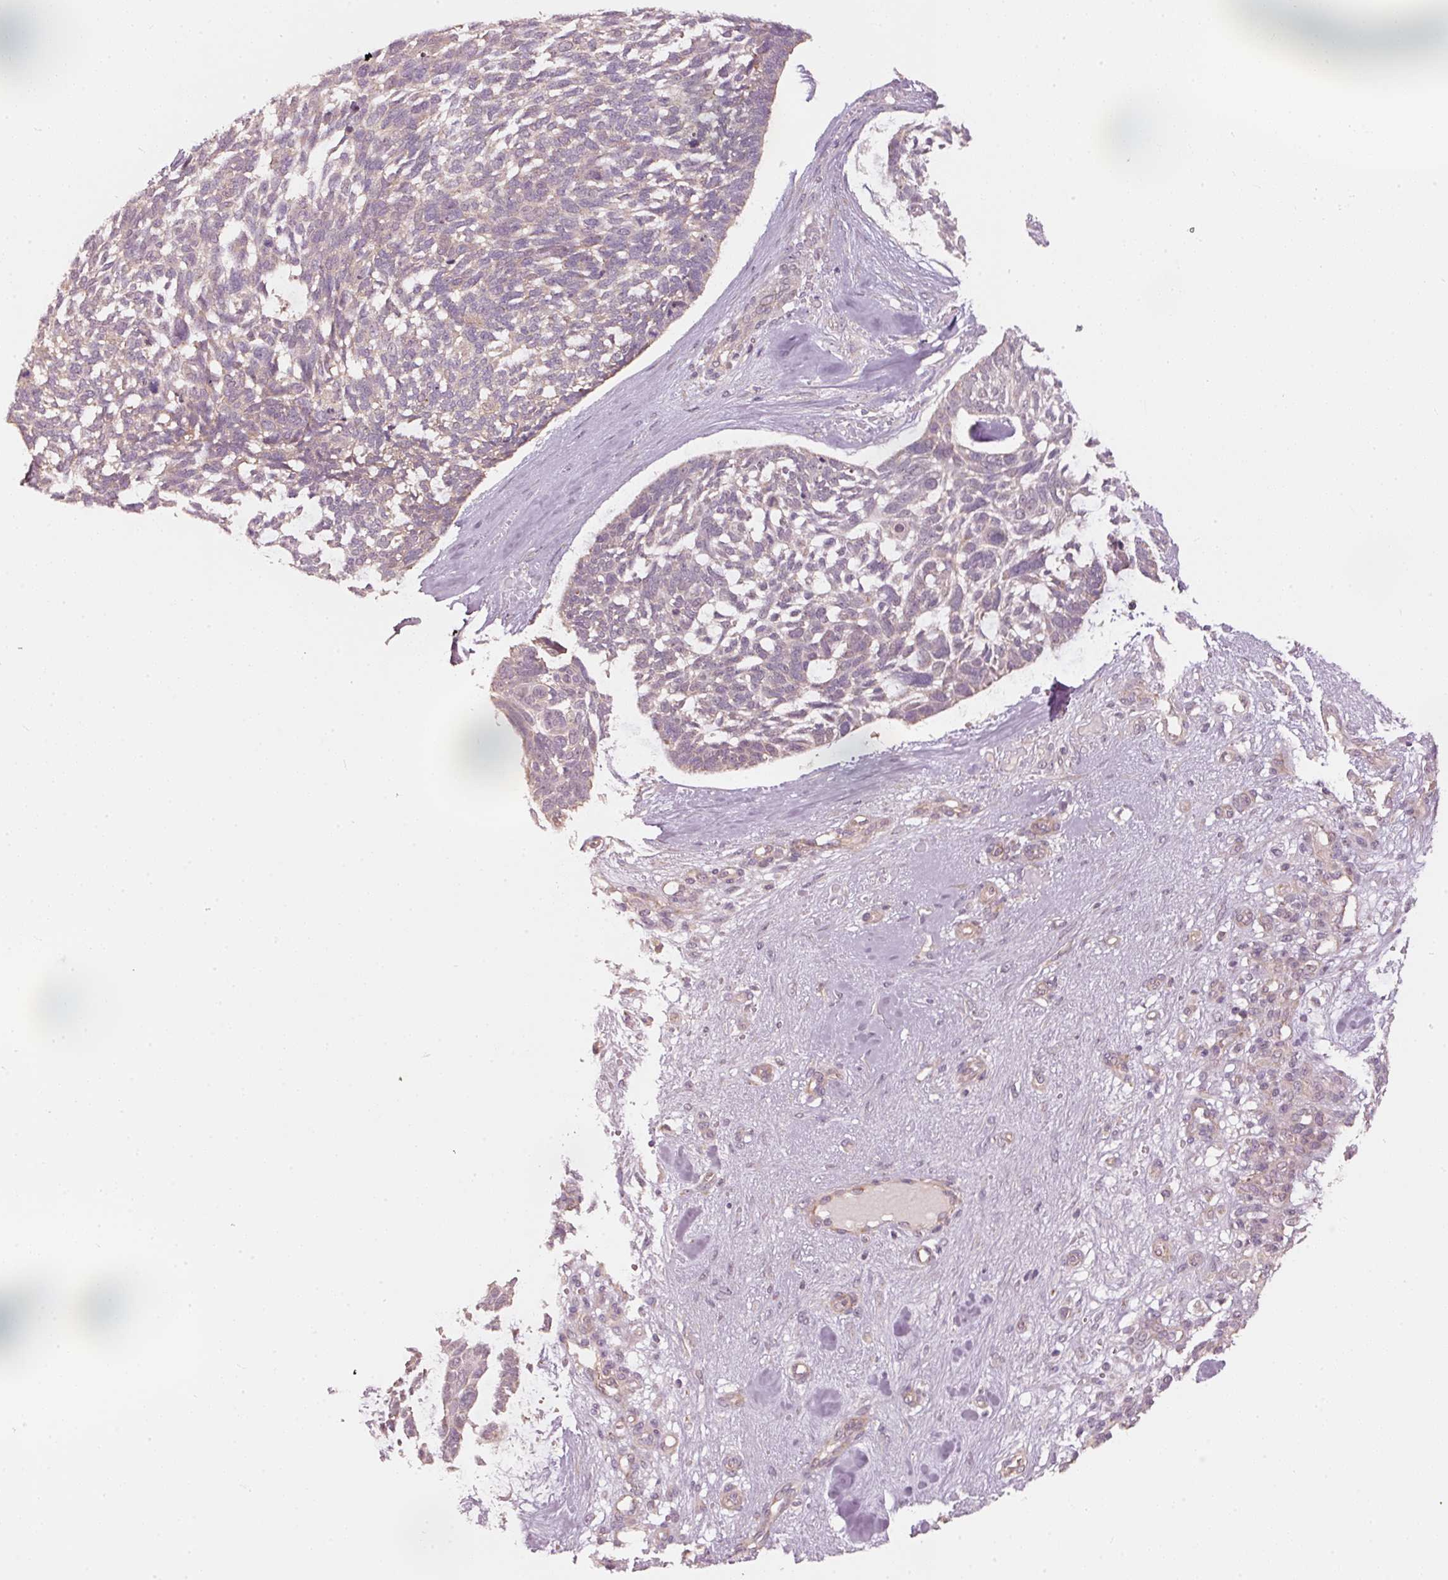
{"staining": {"intensity": "negative", "quantity": "none", "location": "none"}, "tissue": "skin cancer", "cell_type": "Tumor cells", "image_type": "cancer", "snomed": [{"axis": "morphology", "description": "Basal cell carcinoma"}, {"axis": "topography", "description": "Skin"}], "caption": "DAB (3,3'-diaminobenzidine) immunohistochemical staining of human skin basal cell carcinoma demonstrates no significant staining in tumor cells.", "gene": "ARHGAP22", "patient": {"sex": "male", "age": 88}}